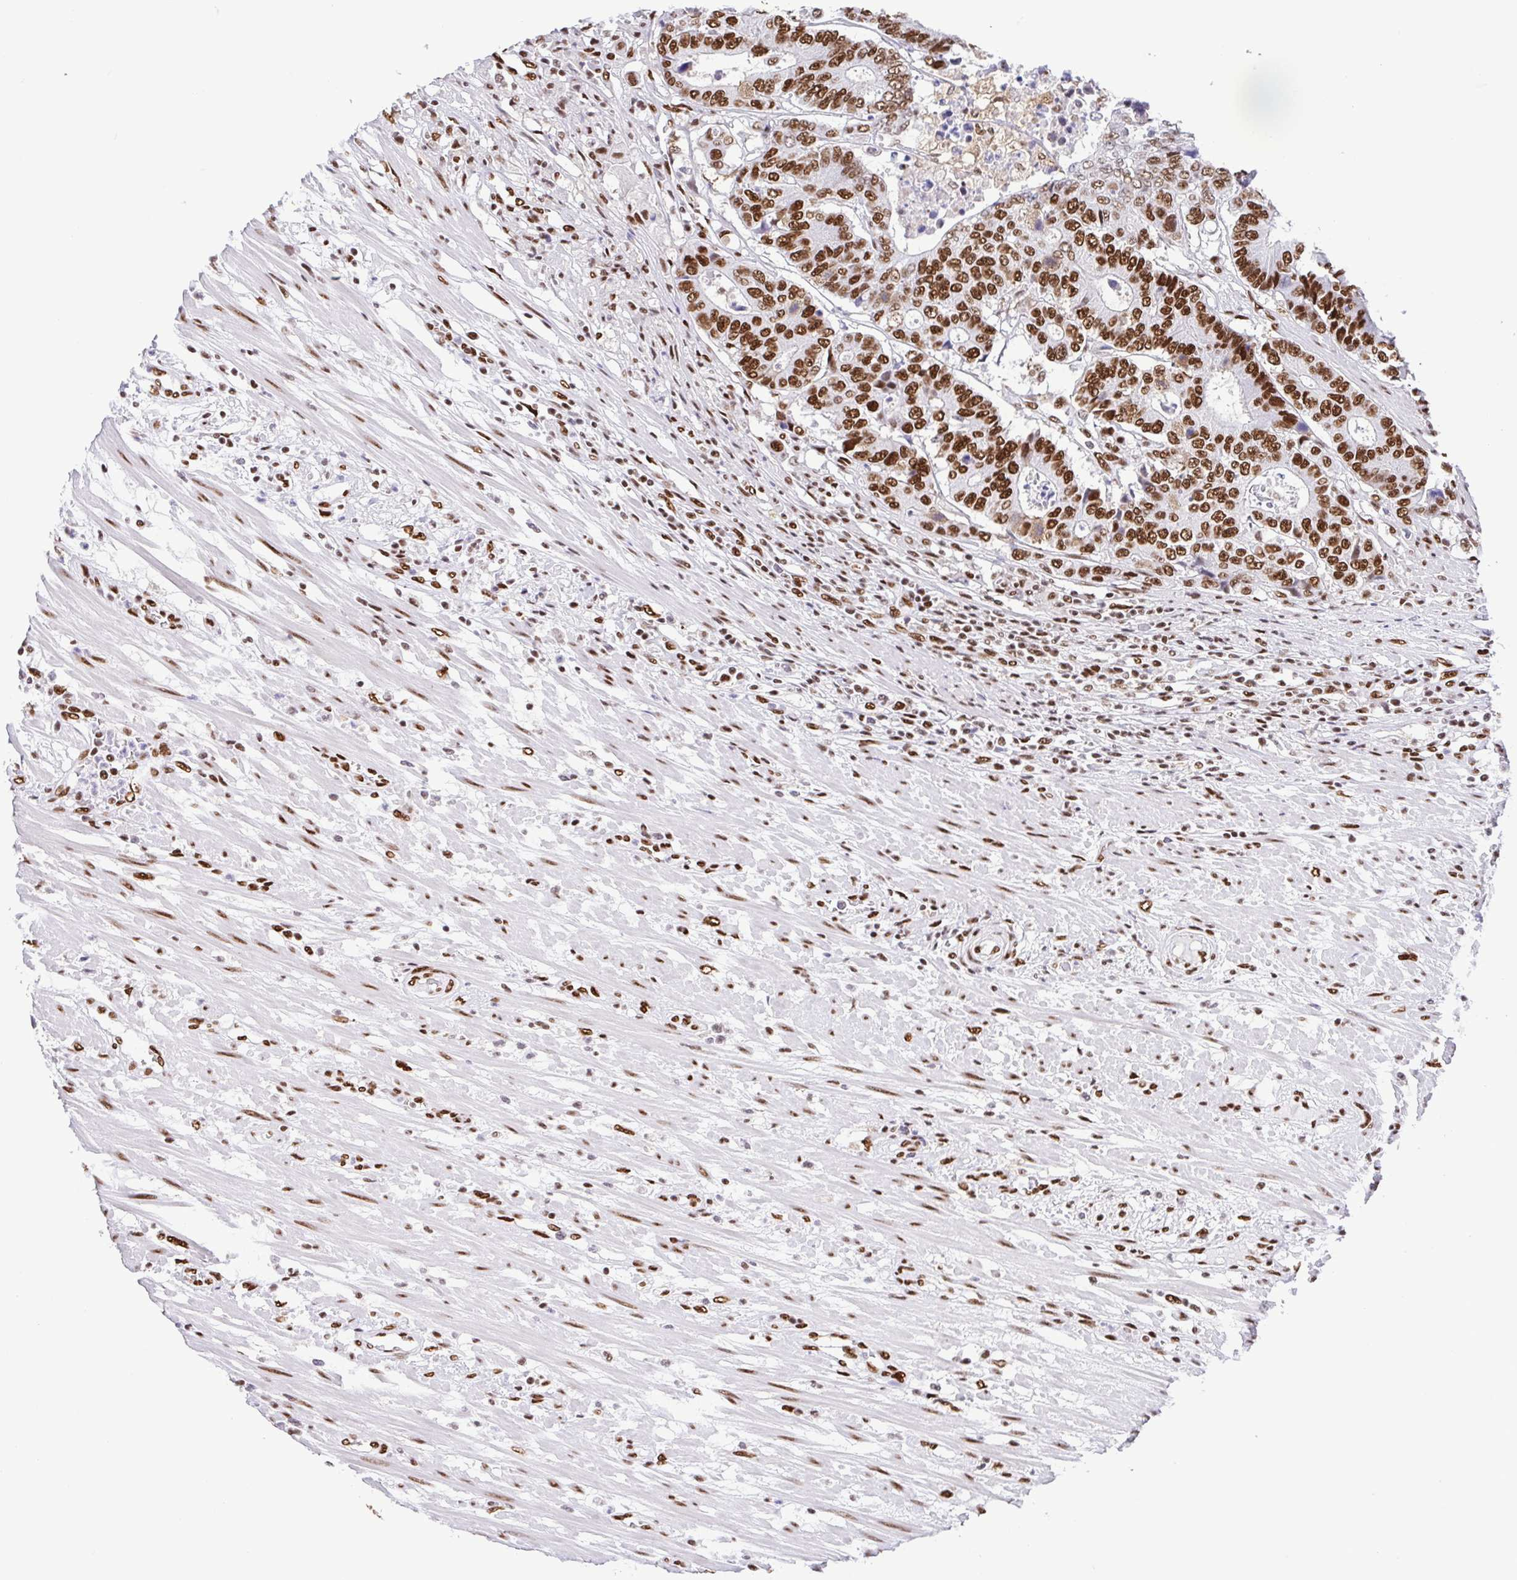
{"staining": {"intensity": "strong", "quantity": ">75%", "location": "nuclear"}, "tissue": "colorectal cancer", "cell_type": "Tumor cells", "image_type": "cancer", "snomed": [{"axis": "morphology", "description": "Adenocarcinoma, NOS"}, {"axis": "topography", "description": "Colon"}], "caption": "This image demonstrates immunohistochemistry staining of colorectal adenocarcinoma, with high strong nuclear expression in approximately >75% of tumor cells.", "gene": "TRIM28", "patient": {"sex": "female", "age": 48}}